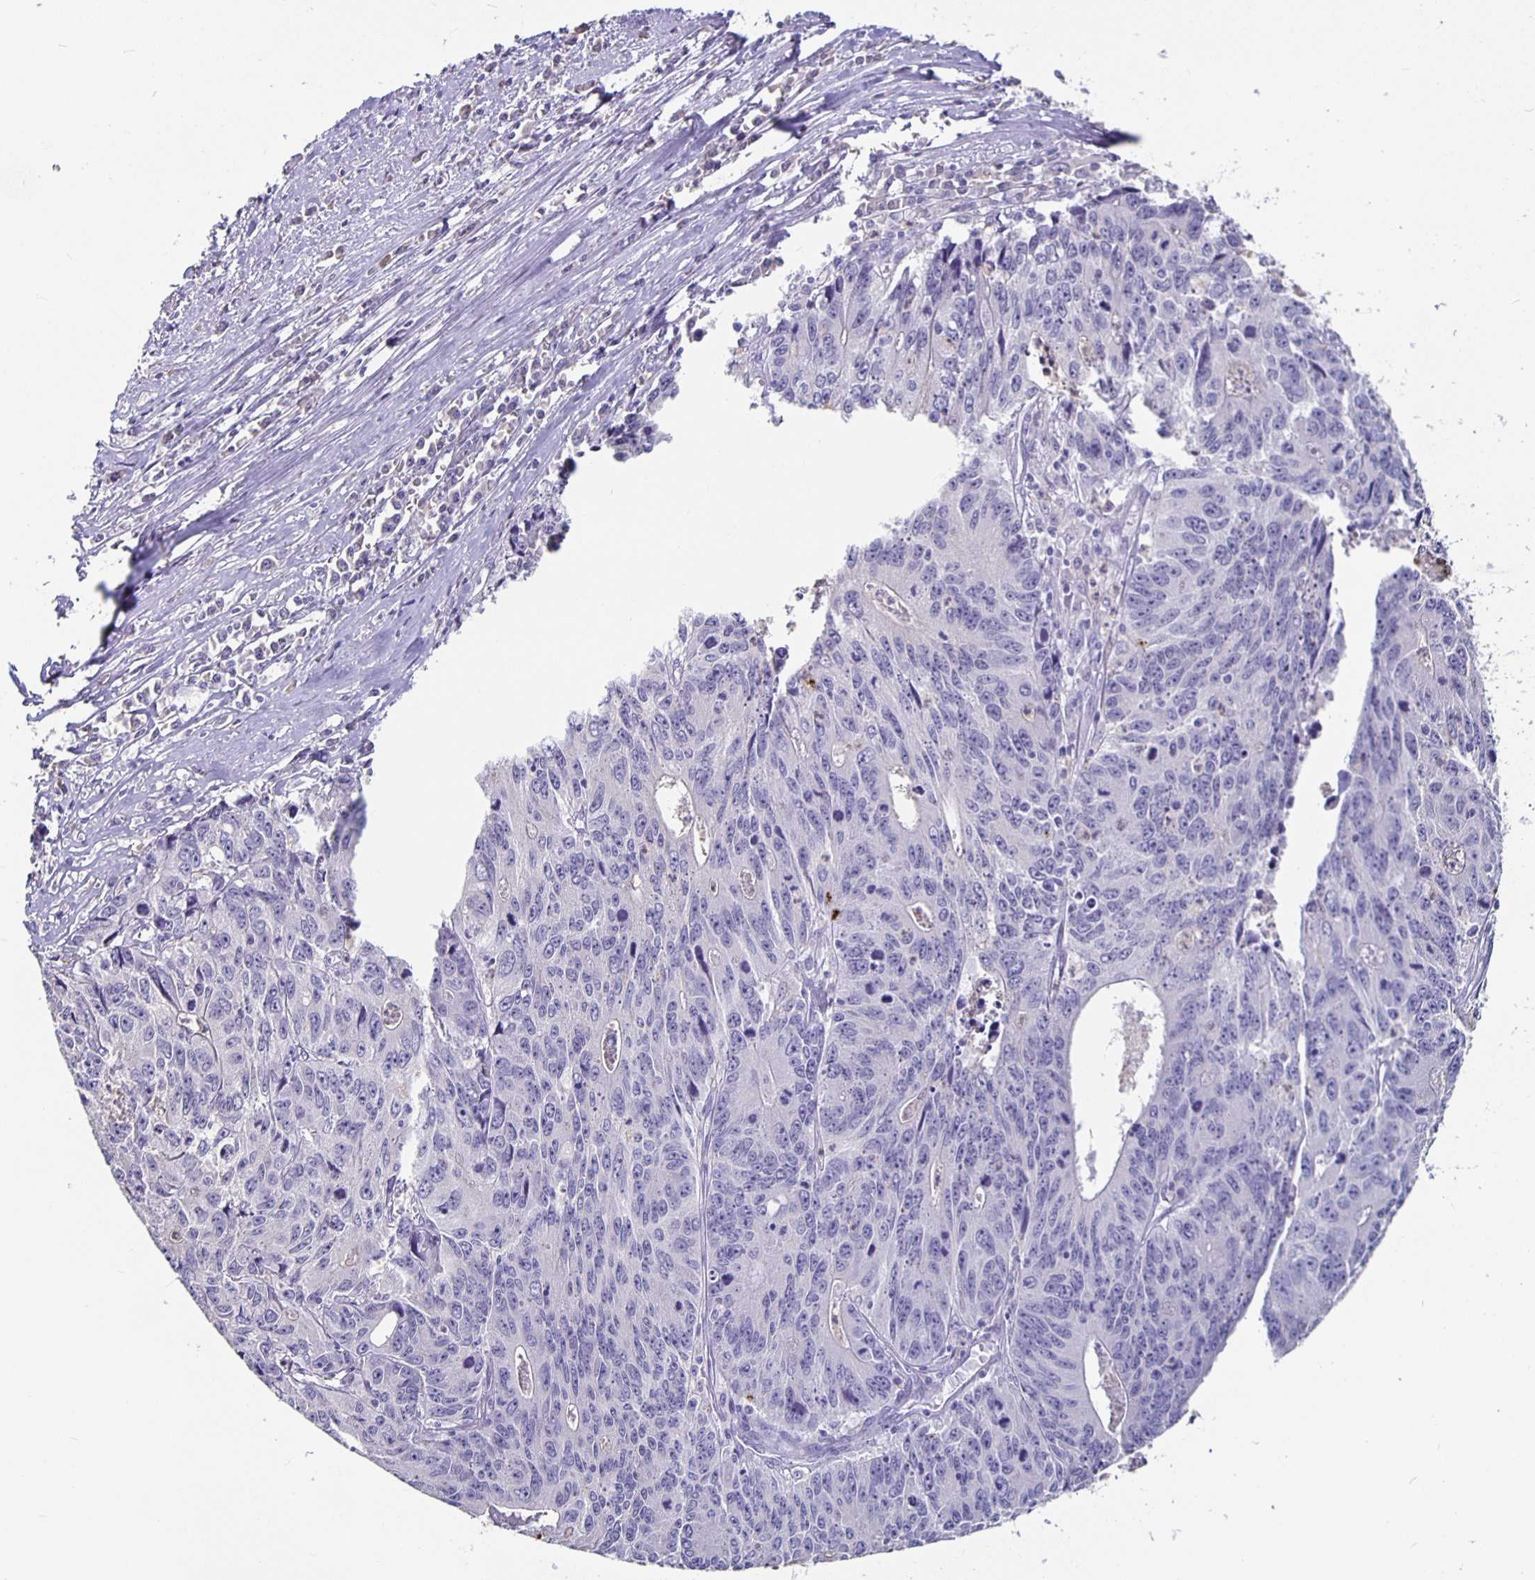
{"staining": {"intensity": "negative", "quantity": "none", "location": "none"}, "tissue": "liver cancer", "cell_type": "Tumor cells", "image_type": "cancer", "snomed": [{"axis": "morphology", "description": "Cholangiocarcinoma"}, {"axis": "topography", "description": "Liver"}], "caption": "Tumor cells show no significant protein positivity in cholangiocarcinoma (liver).", "gene": "GPX4", "patient": {"sex": "male", "age": 65}}